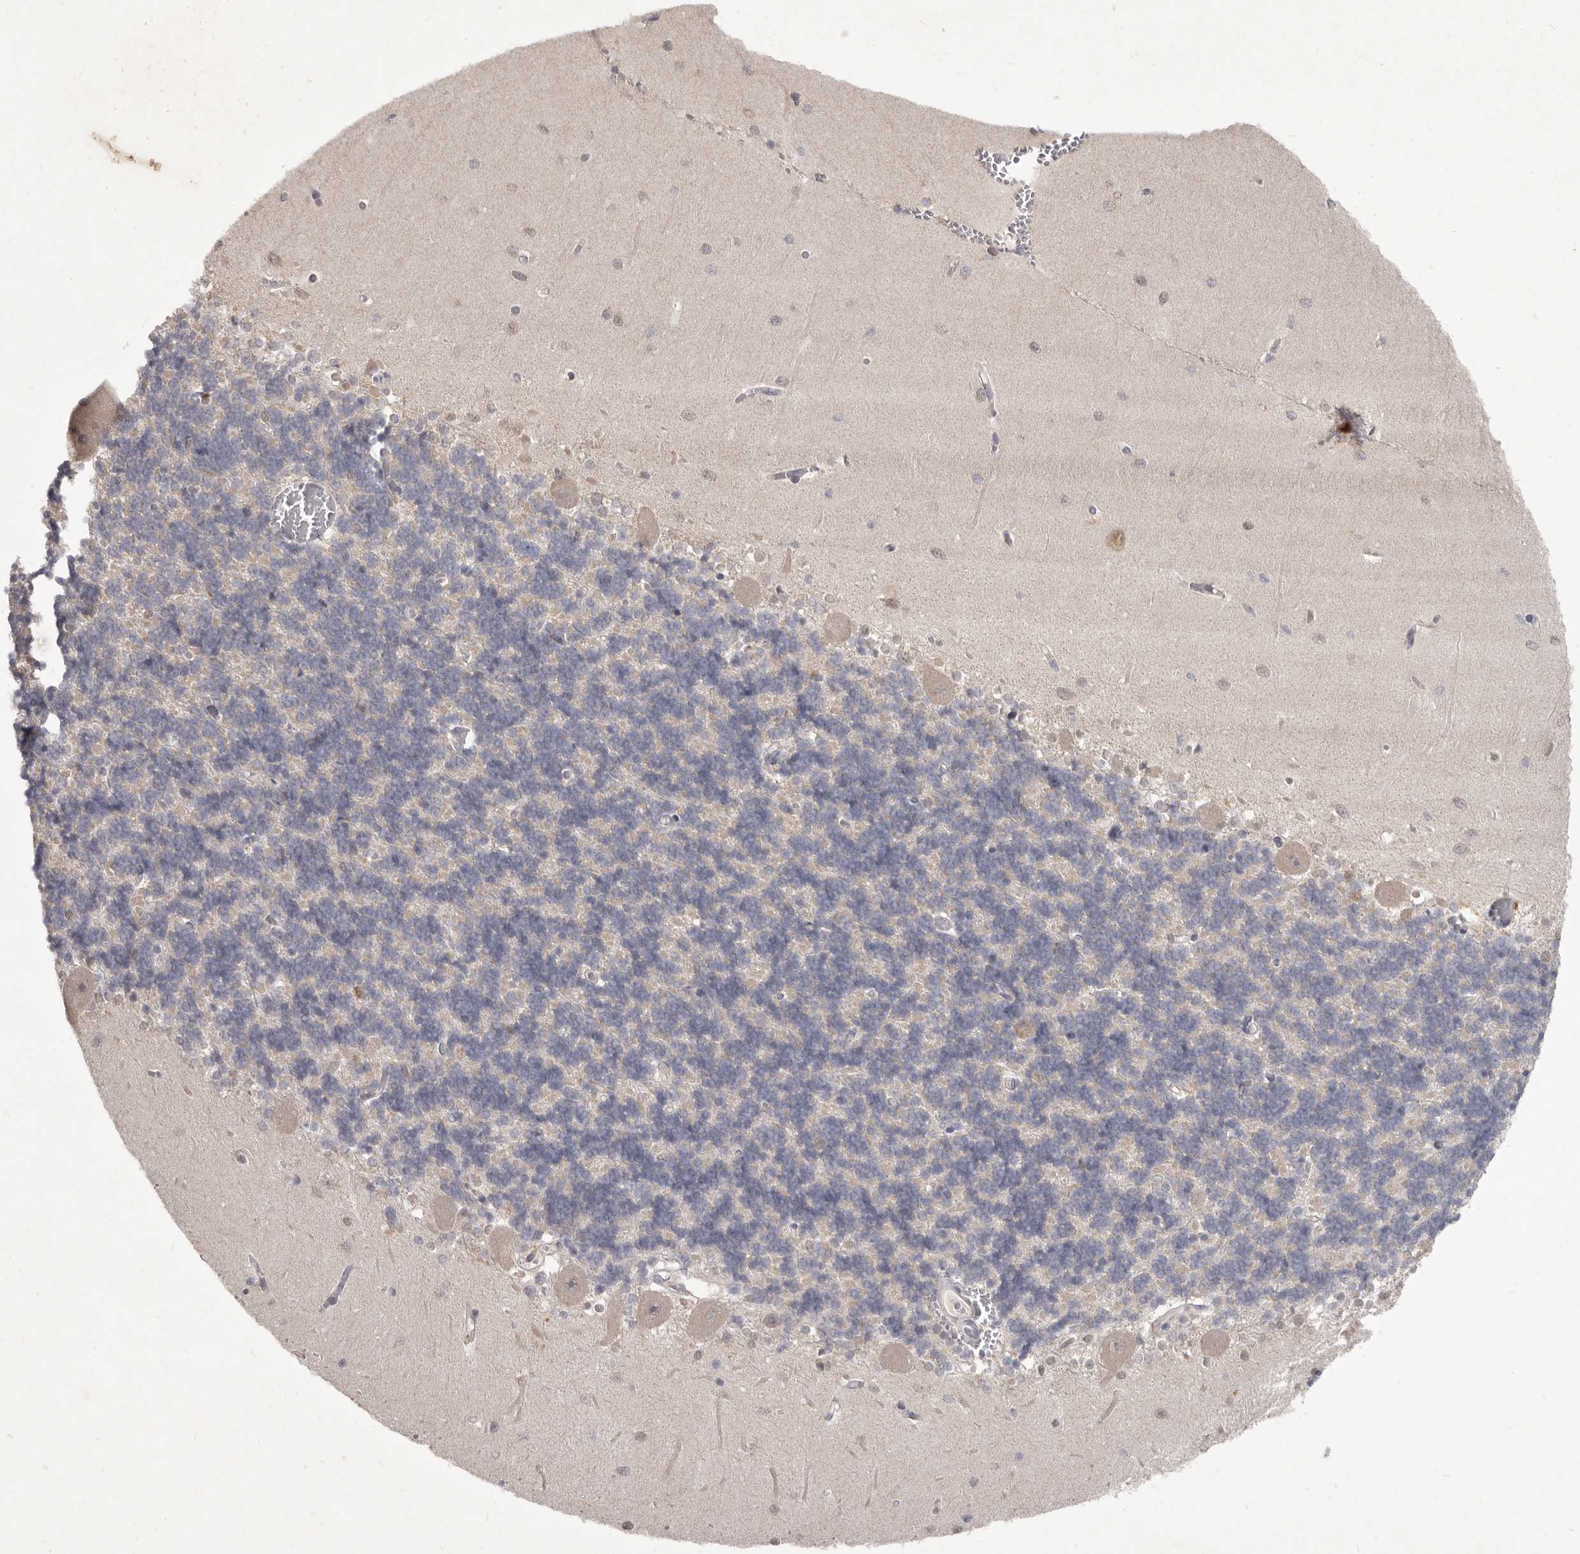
{"staining": {"intensity": "negative", "quantity": "none", "location": "none"}, "tissue": "cerebellum", "cell_type": "Cells in granular layer", "image_type": "normal", "snomed": [{"axis": "morphology", "description": "Normal tissue, NOS"}, {"axis": "topography", "description": "Cerebellum"}], "caption": "Cells in granular layer show no significant staining in unremarkable cerebellum. Brightfield microscopy of immunohistochemistry (IHC) stained with DAB (brown) and hematoxylin (blue), captured at high magnification.", "gene": "P2RX6", "patient": {"sex": "male", "age": 37}}